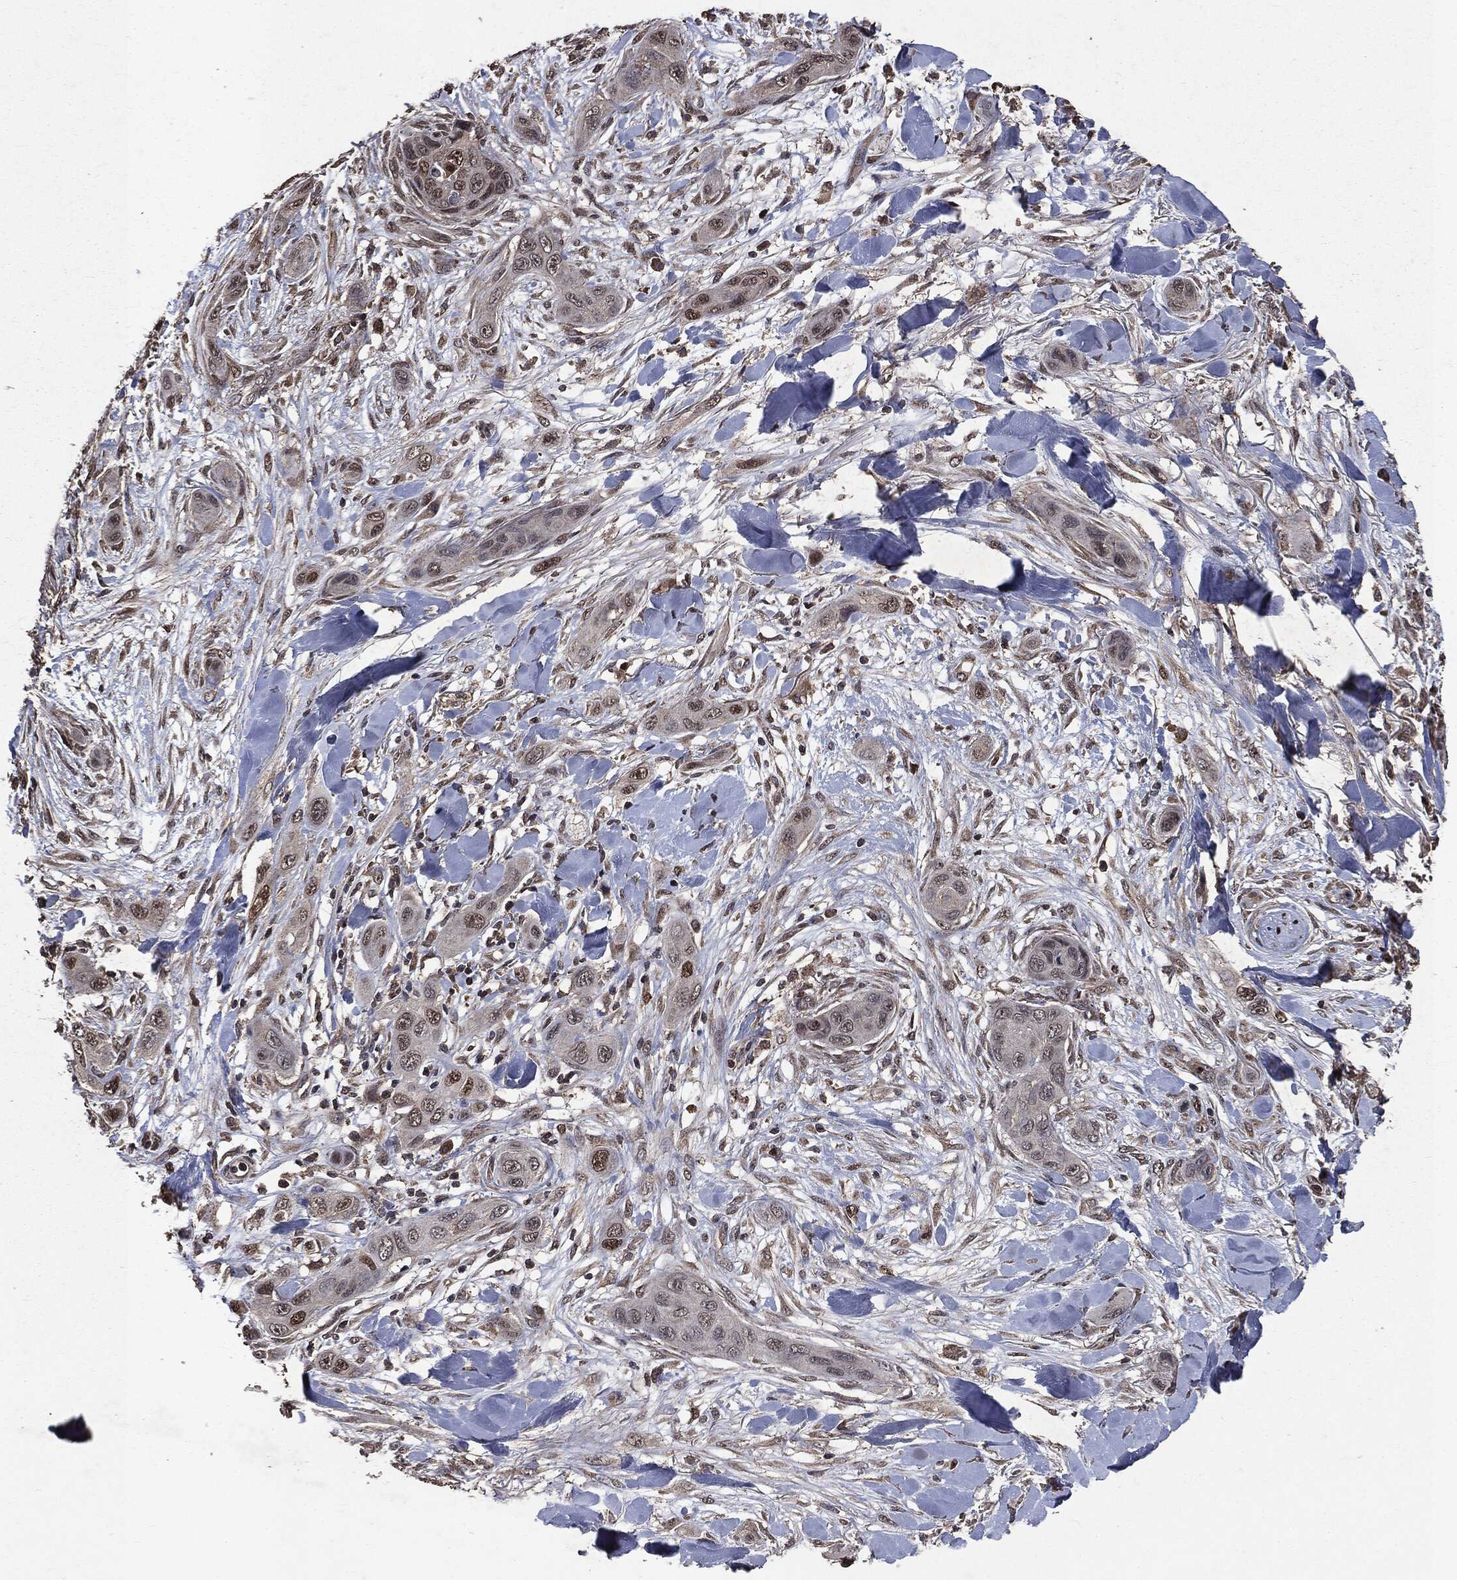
{"staining": {"intensity": "strong", "quantity": "<25%", "location": "nuclear"}, "tissue": "skin cancer", "cell_type": "Tumor cells", "image_type": "cancer", "snomed": [{"axis": "morphology", "description": "Squamous cell carcinoma, NOS"}, {"axis": "topography", "description": "Skin"}], "caption": "Immunohistochemistry micrograph of neoplastic tissue: human skin cancer (squamous cell carcinoma) stained using immunohistochemistry (IHC) demonstrates medium levels of strong protein expression localized specifically in the nuclear of tumor cells, appearing as a nuclear brown color.", "gene": "PPP6R2", "patient": {"sex": "male", "age": 78}}